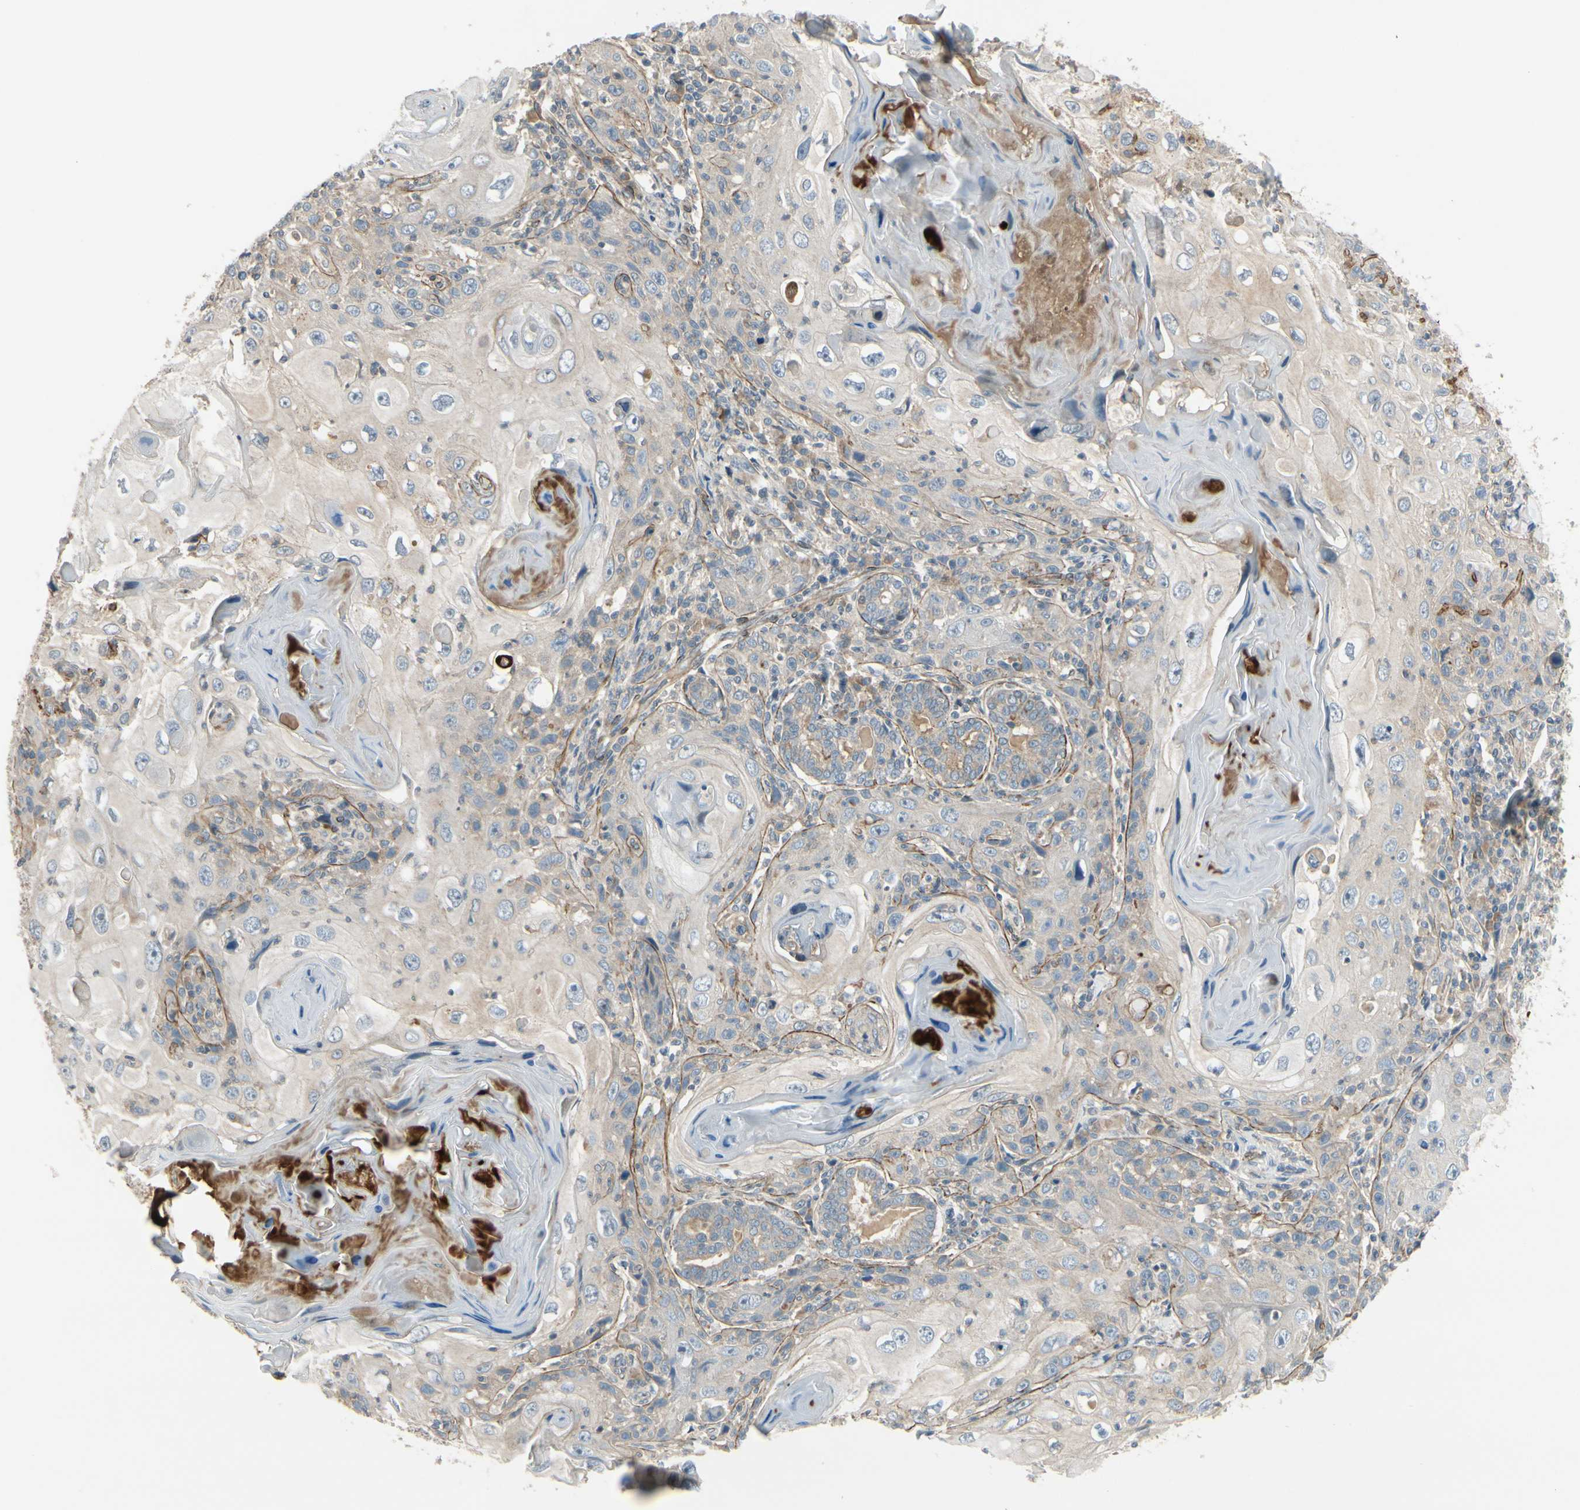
{"staining": {"intensity": "strong", "quantity": ">75%", "location": "cytoplasmic/membranous"}, "tissue": "skin cancer", "cell_type": "Tumor cells", "image_type": "cancer", "snomed": [{"axis": "morphology", "description": "Squamous cell carcinoma, NOS"}, {"axis": "topography", "description": "Skin"}], "caption": "This image displays immunohistochemistry staining of human skin cancer (squamous cell carcinoma), with high strong cytoplasmic/membranous staining in approximately >75% of tumor cells.", "gene": "PPP3CB", "patient": {"sex": "female", "age": 88}}